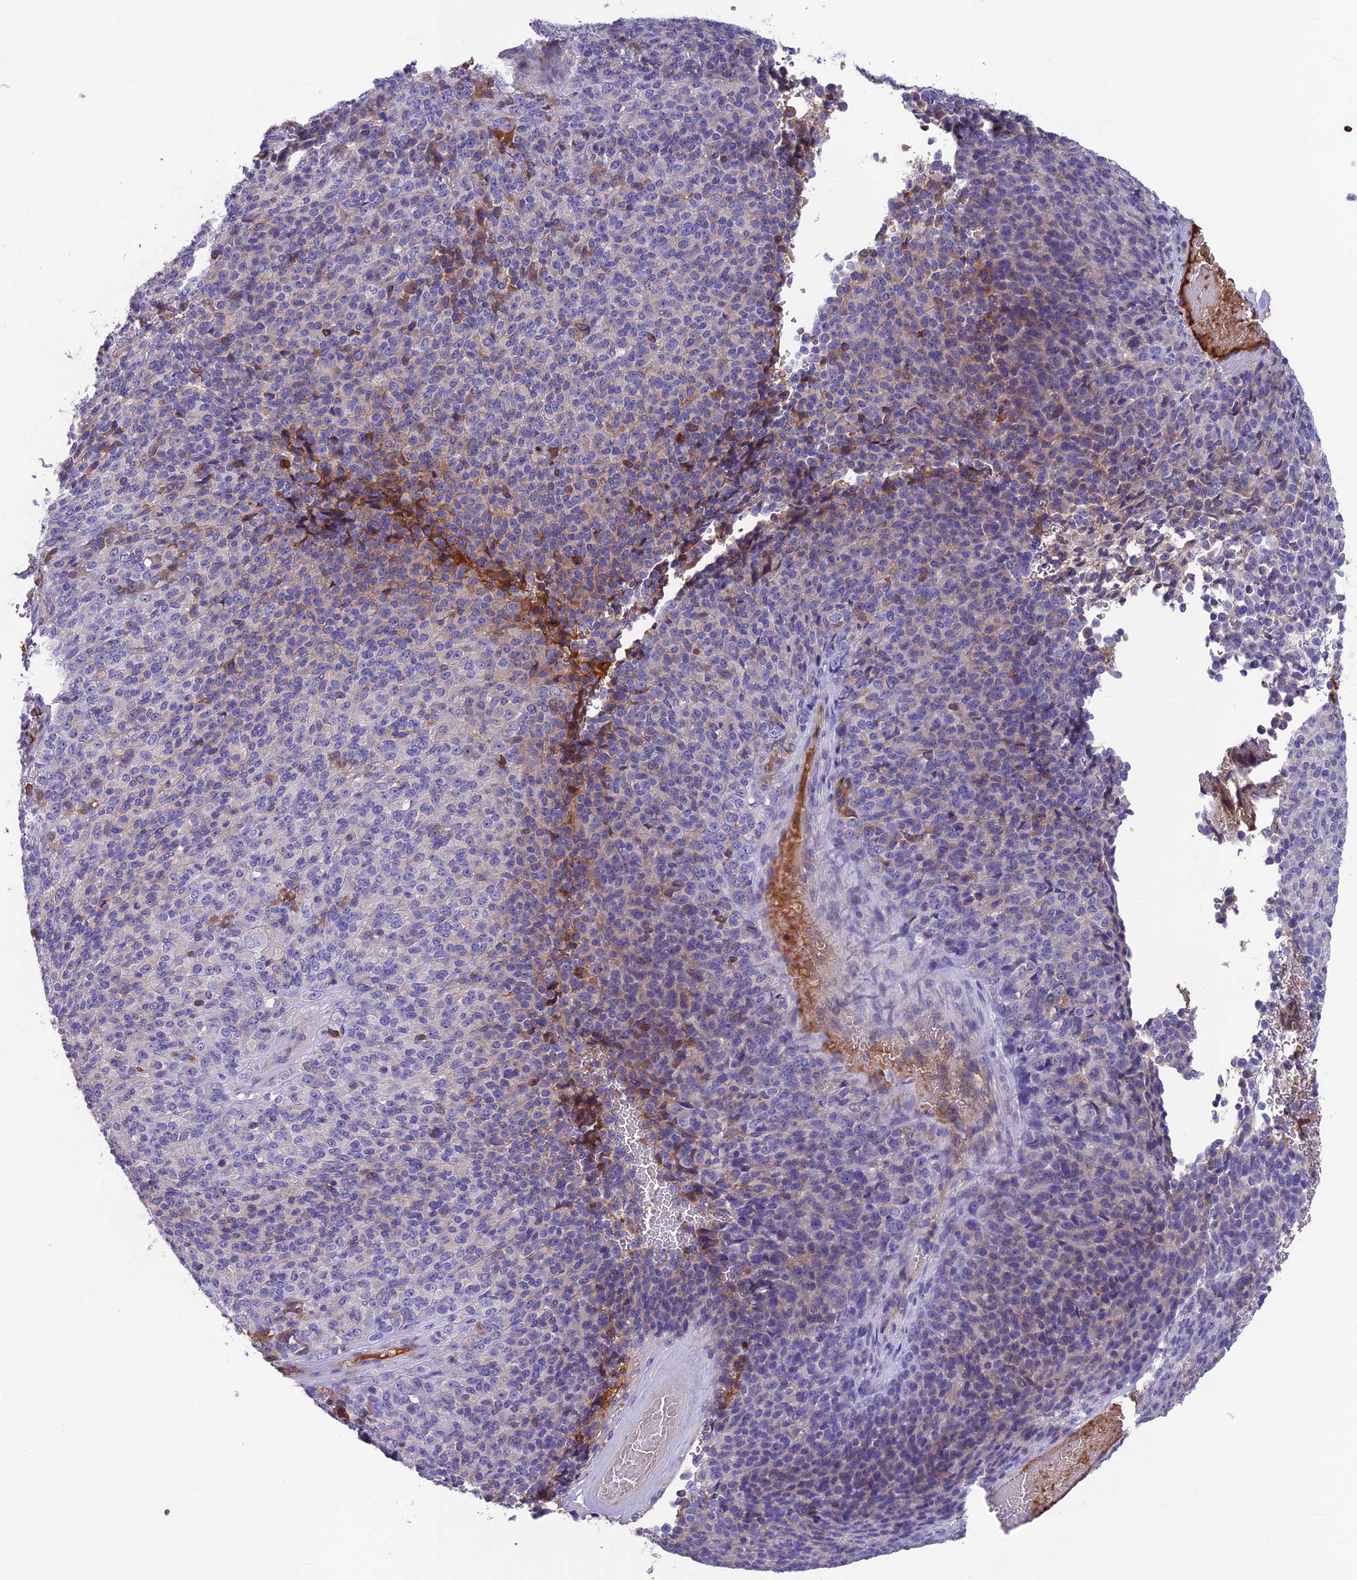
{"staining": {"intensity": "negative", "quantity": "none", "location": "none"}, "tissue": "melanoma", "cell_type": "Tumor cells", "image_type": "cancer", "snomed": [{"axis": "morphology", "description": "Malignant melanoma, Metastatic site"}, {"axis": "topography", "description": "Brain"}], "caption": "Protein analysis of malignant melanoma (metastatic site) exhibits no significant expression in tumor cells.", "gene": "SNAP91", "patient": {"sex": "female", "age": 56}}